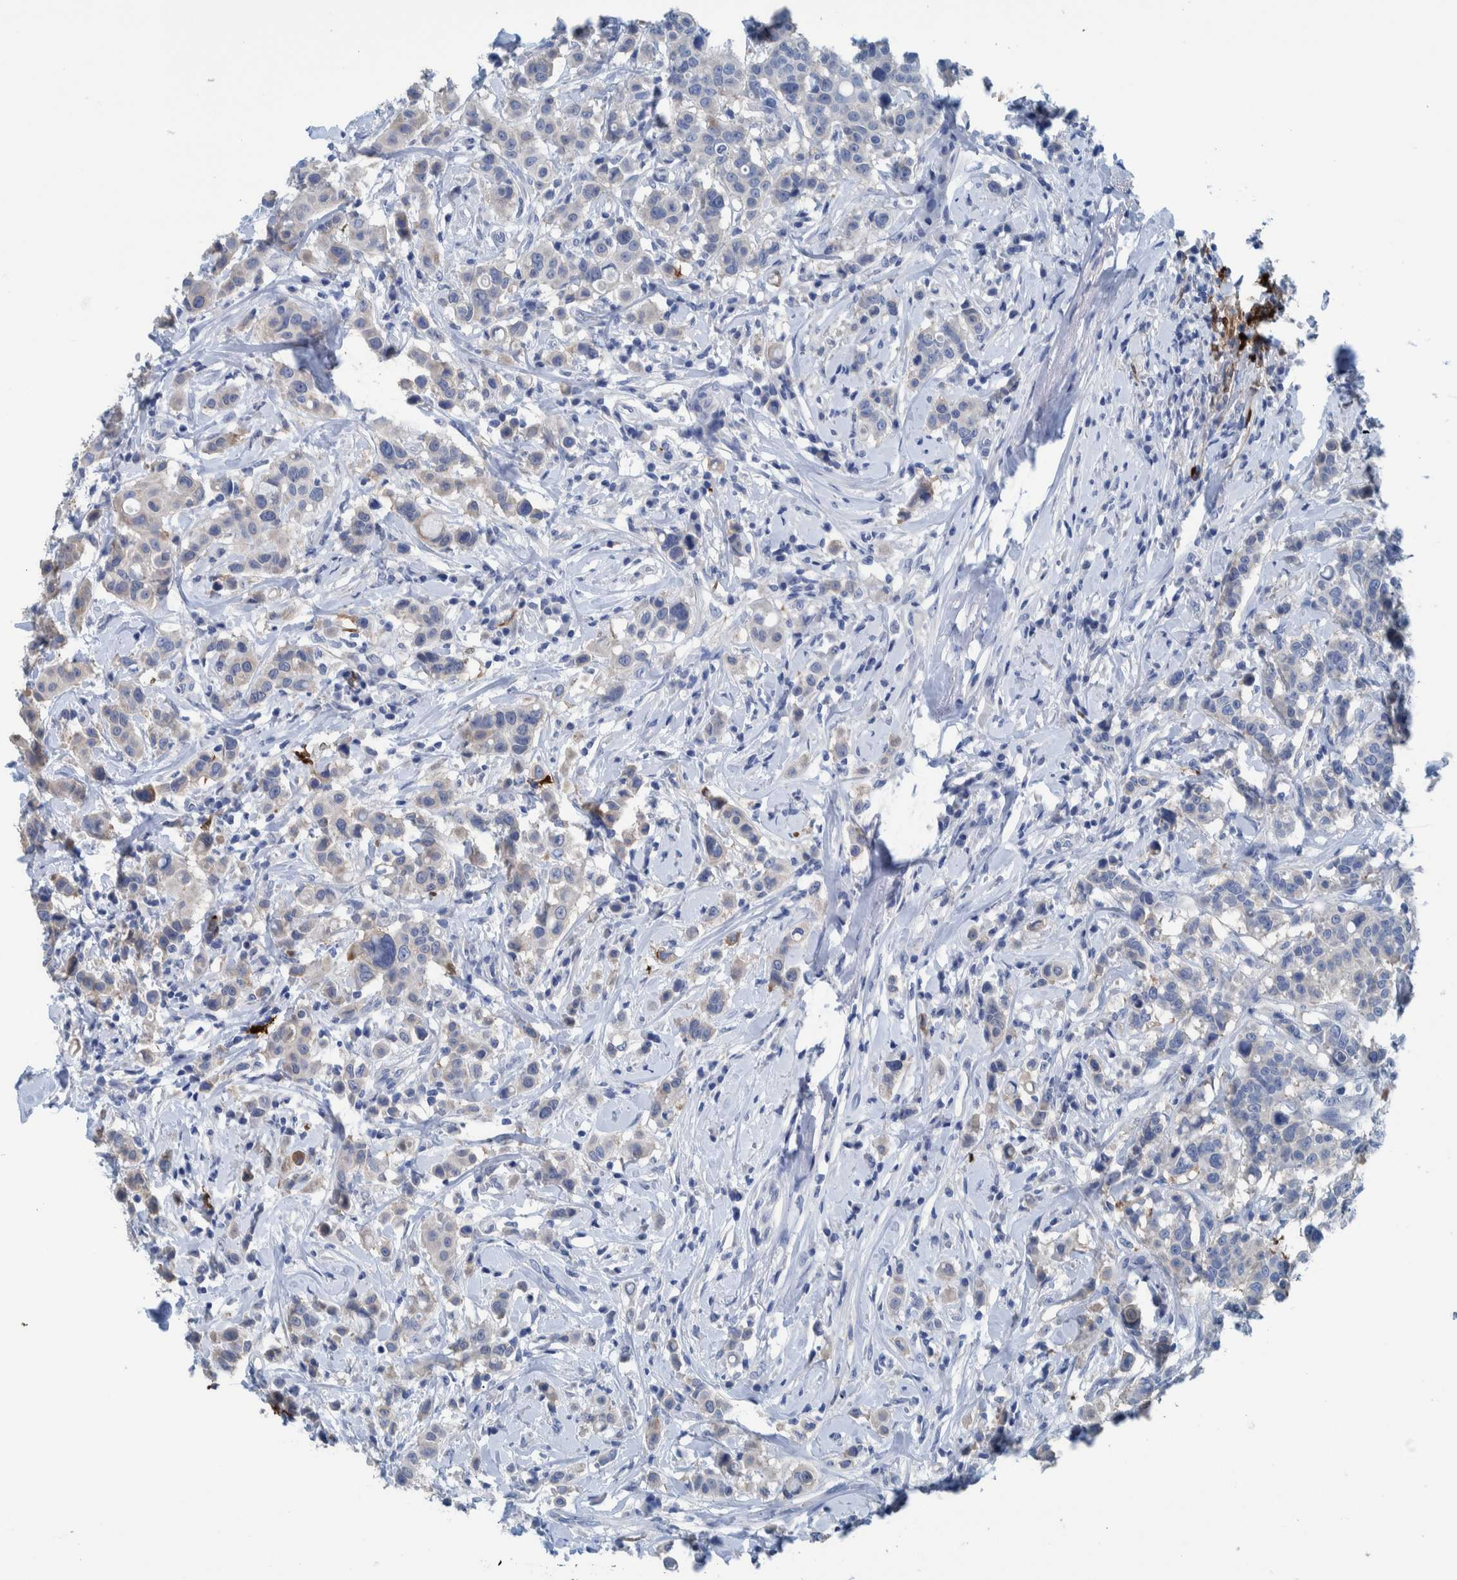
{"staining": {"intensity": "weak", "quantity": "<25%", "location": "cytoplasmic/membranous"}, "tissue": "breast cancer", "cell_type": "Tumor cells", "image_type": "cancer", "snomed": [{"axis": "morphology", "description": "Duct carcinoma"}, {"axis": "topography", "description": "Breast"}], "caption": "This histopathology image is of breast invasive ductal carcinoma stained with immunohistochemistry (IHC) to label a protein in brown with the nuclei are counter-stained blue. There is no staining in tumor cells.", "gene": "IDO1", "patient": {"sex": "female", "age": 27}}